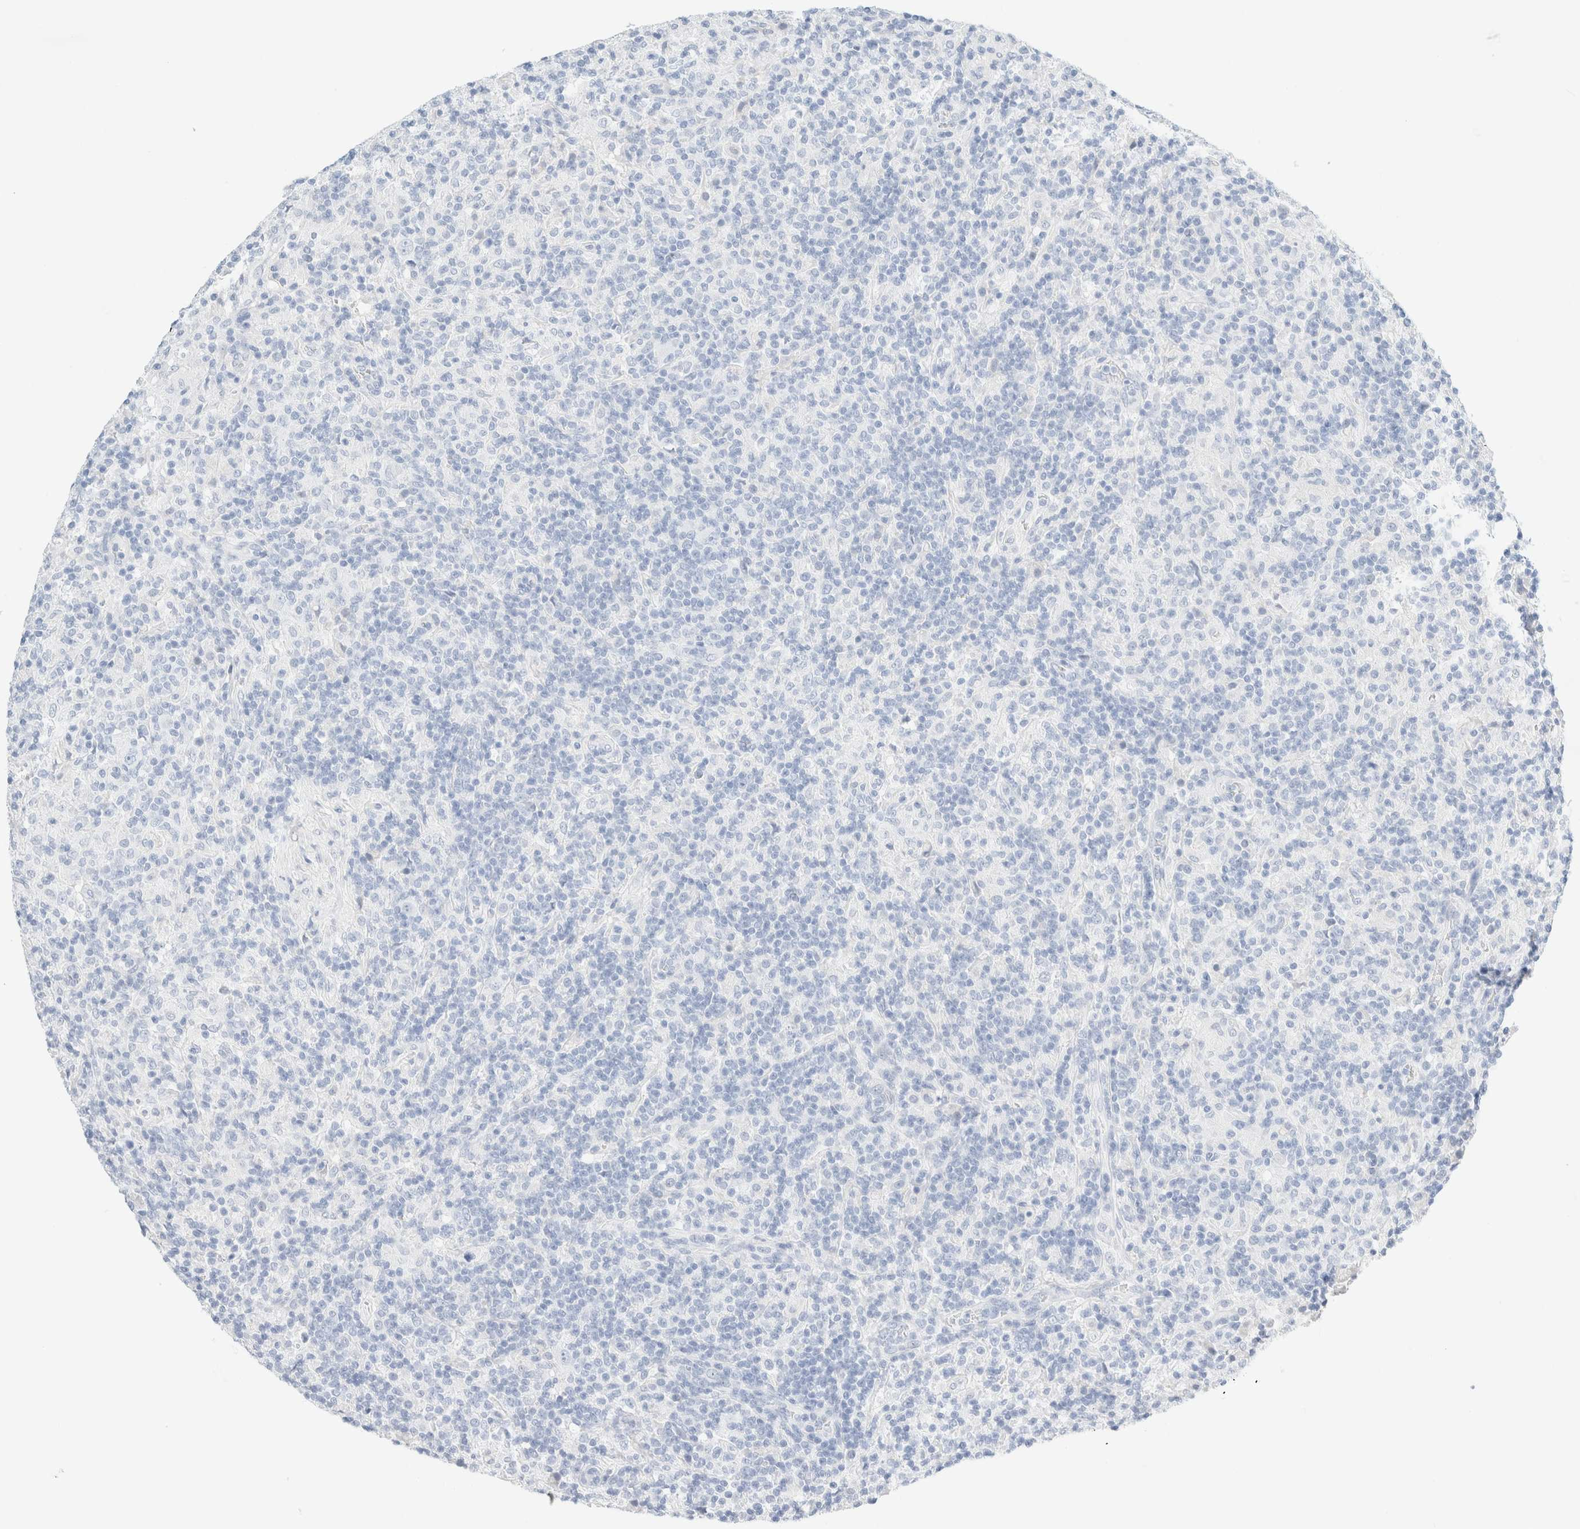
{"staining": {"intensity": "negative", "quantity": "none", "location": "none"}, "tissue": "lymphoma", "cell_type": "Tumor cells", "image_type": "cancer", "snomed": [{"axis": "morphology", "description": "Hodgkin's disease, NOS"}, {"axis": "topography", "description": "Lymph node"}], "caption": "Immunohistochemistry of Hodgkin's disease reveals no expression in tumor cells.", "gene": "DPYS", "patient": {"sex": "male", "age": 70}}